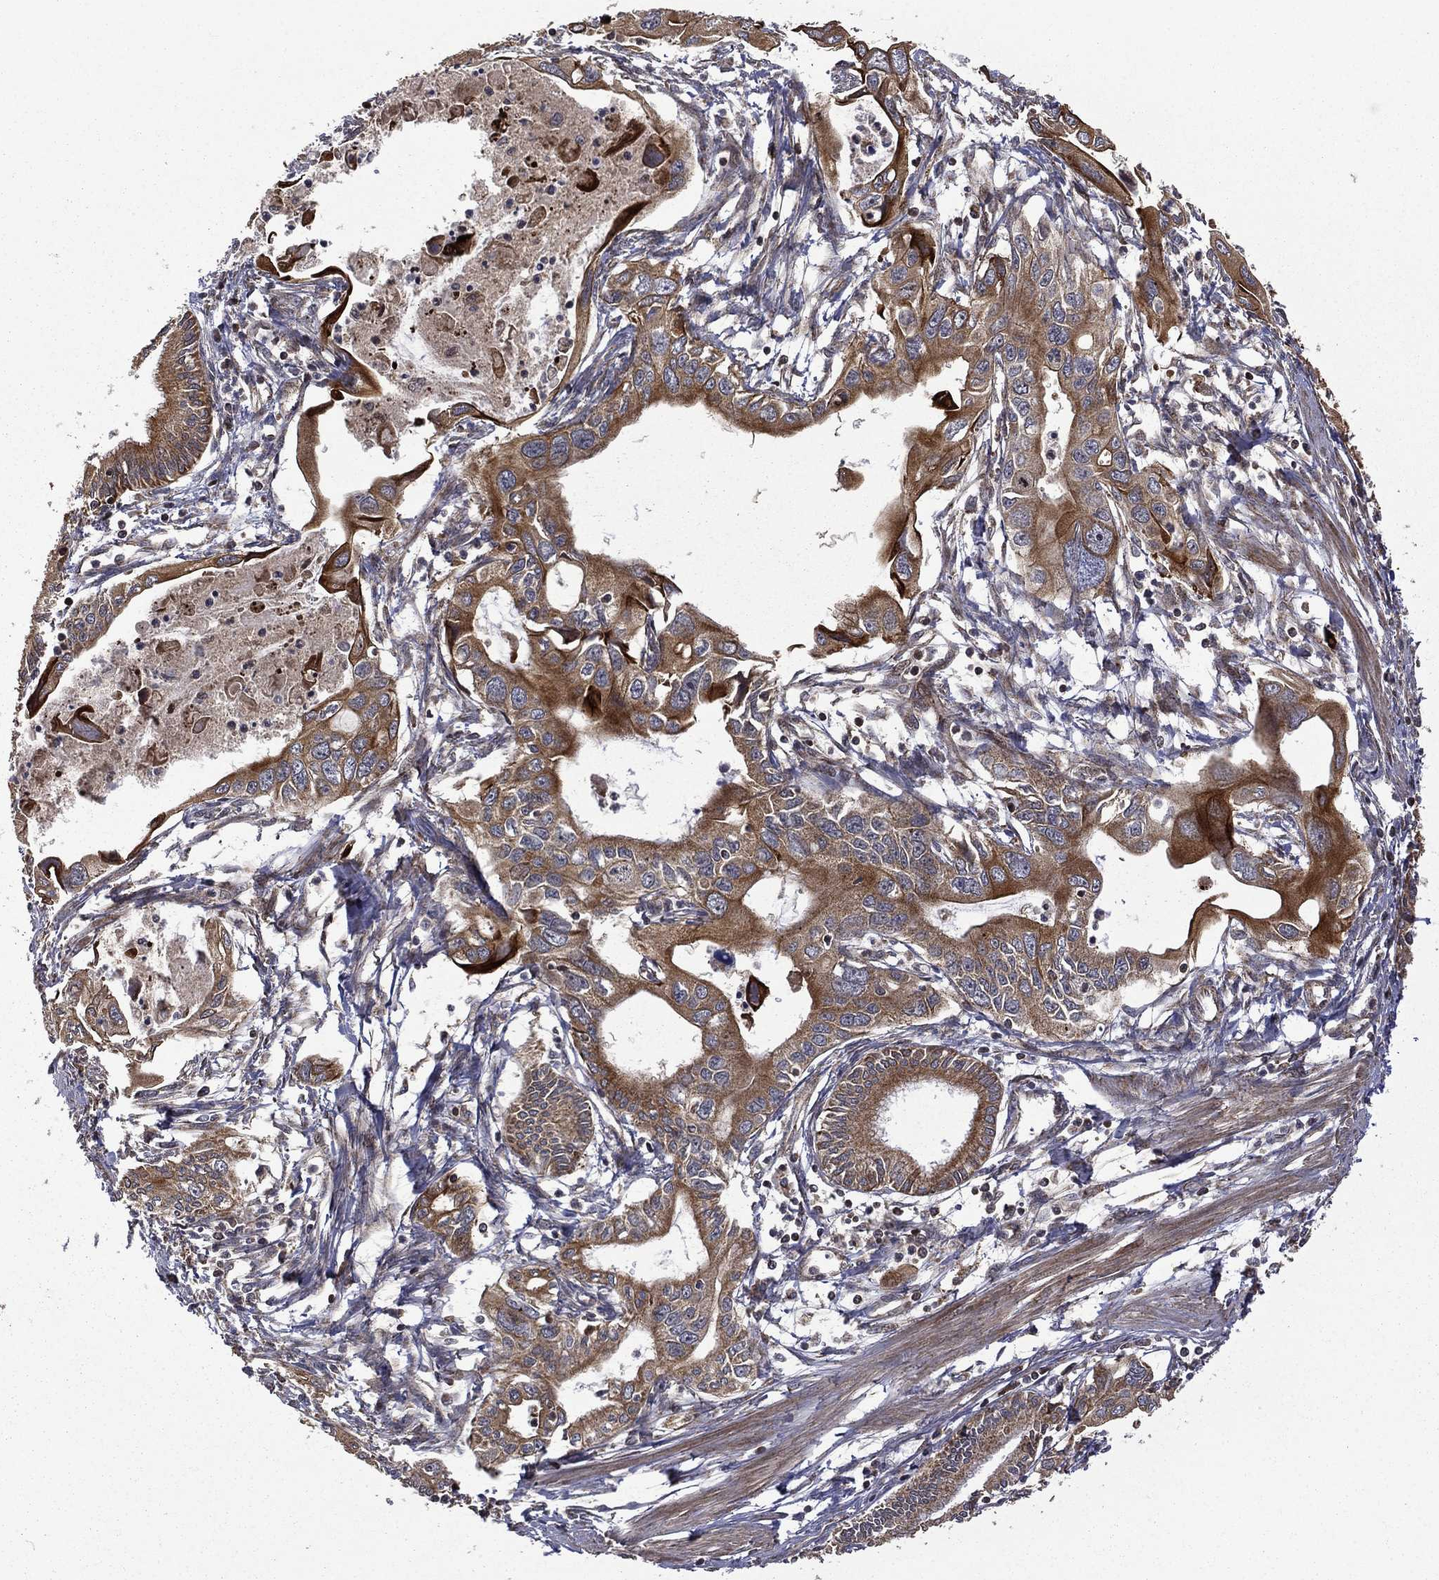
{"staining": {"intensity": "moderate", "quantity": "25%-75%", "location": "cytoplasmic/membranous"}, "tissue": "pancreatic cancer", "cell_type": "Tumor cells", "image_type": "cancer", "snomed": [{"axis": "morphology", "description": "Adenocarcinoma, NOS"}, {"axis": "topography", "description": "Pancreas"}], "caption": "Moderate cytoplasmic/membranous staining is seen in about 25%-75% of tumor cells in pancreatic adenocarcinoma. (brown staining indicates protein expression, while blue staining denotes nuclei).", "gene": "GIMAP6", "patient": {"sex": "male", "age": 60}}